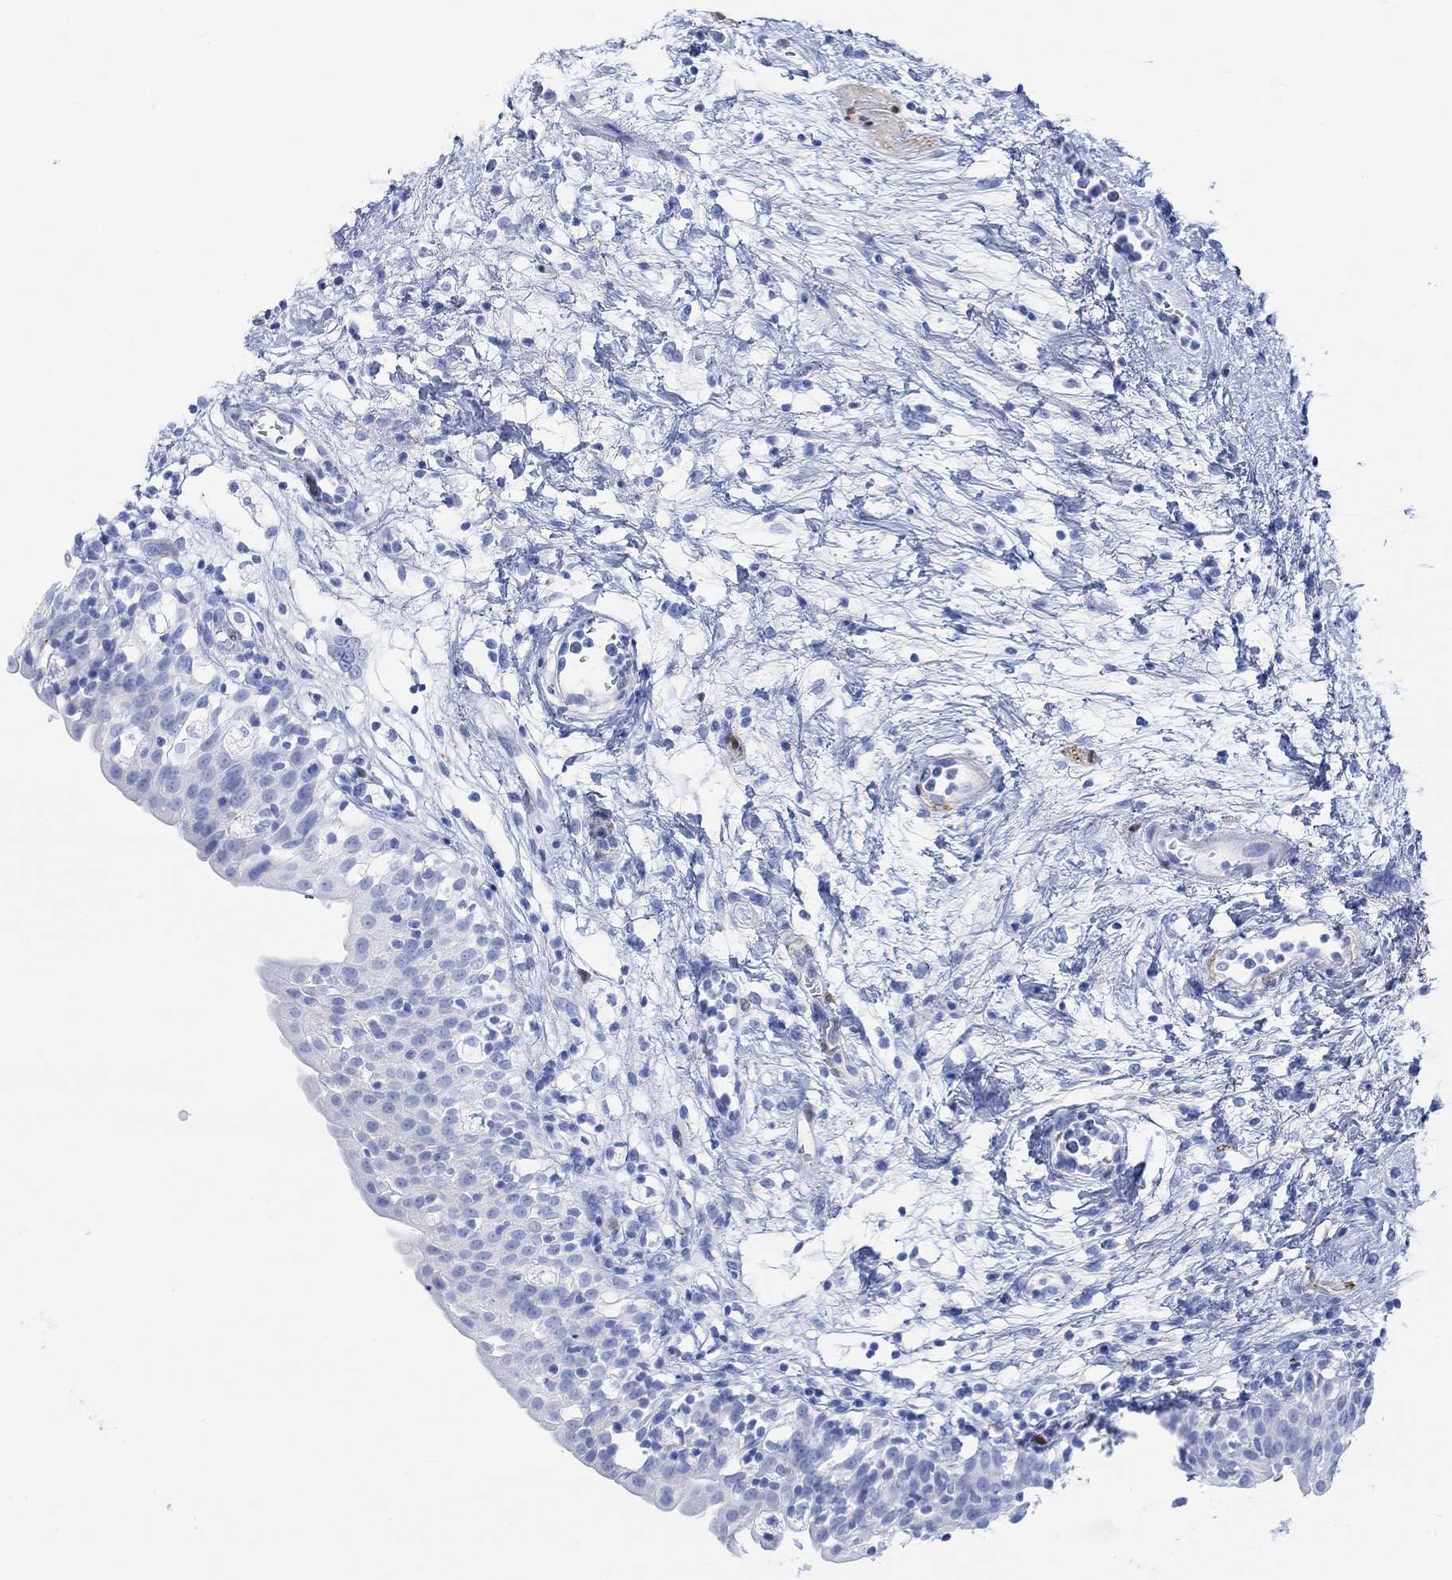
{"staining": {"intensity": "negative", "quantity": "none", "location": "none"}, "tissue": "urinary bladder", "cell_type": "Urothelial cells", "image_type": "normal", "snomed": [{"axis": "morphology", "description": "Normal tissue, NOS"}, {"axis": "topography", "description": "Urinary bladder"}], "caption": "Immunohistochemistry photomicrograph of normal human urinary bladder stained for a protein (brown), which demonstrates no expression in urothelial cells. (DAB (3,3'-diaminobenzidine) immunohistochemistry (IHC), high magnification).", "gene": "TPPP3", "patient": {"sex": "male", "age": 76}}